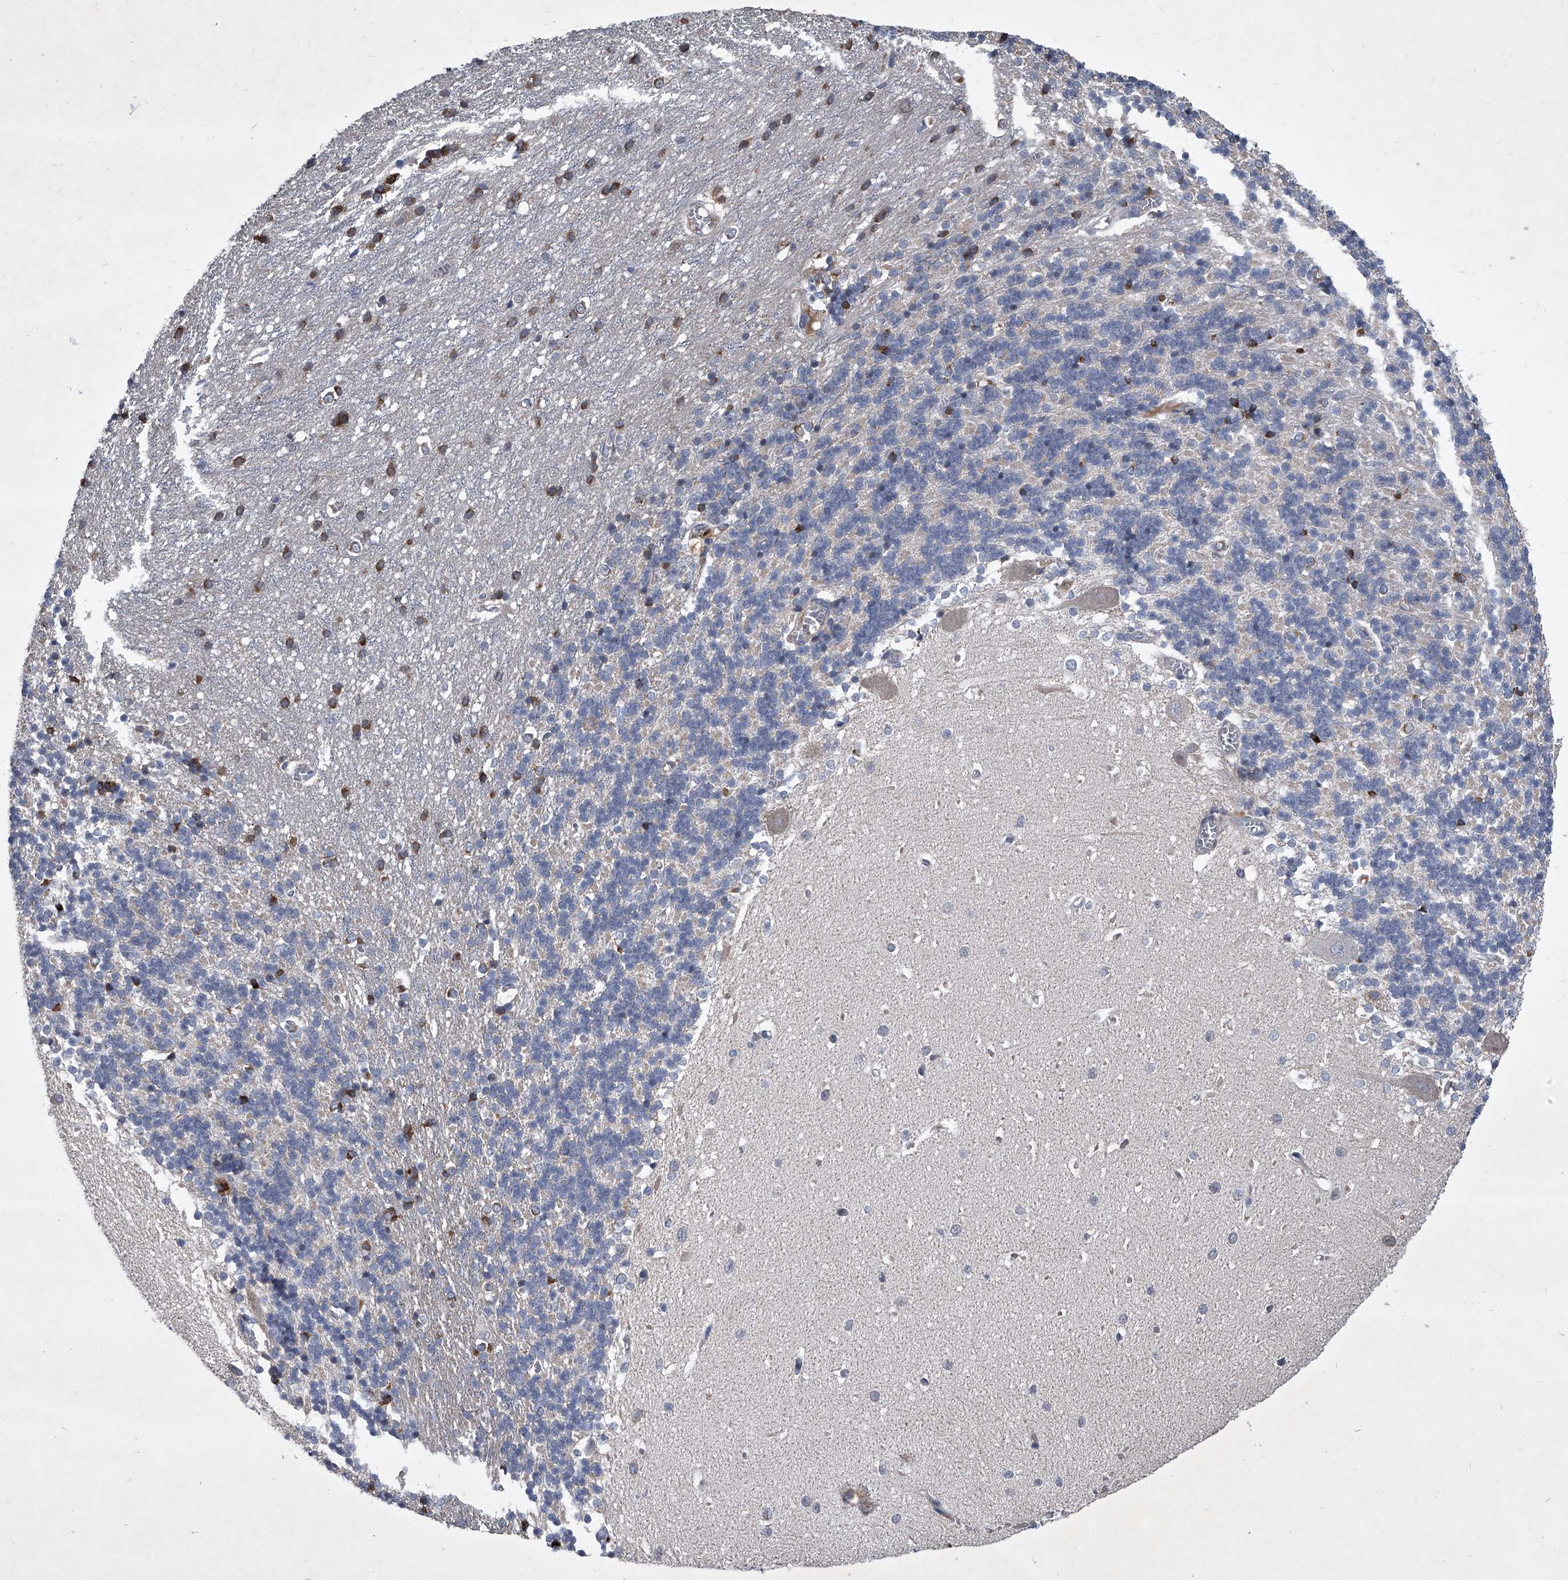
{"staining": {"intensity": "negative", "quantity": "none", "location": "none"}, "tissue": "cerebellum", "cell_type": "Cells in granular layer", "image_type": "normal", "snomed": [{"axis": "morphology", "description": "Normal tissue, NOS"}, {"axis": "topography", "description": "Cerebellum"}], "caption": "Cerebellum stained for a protein using immunohistochemistry exhibits no positivity cells in granular layer.", "gene": "ZNF76", "patient": {"sex": "male", "age": 37}}